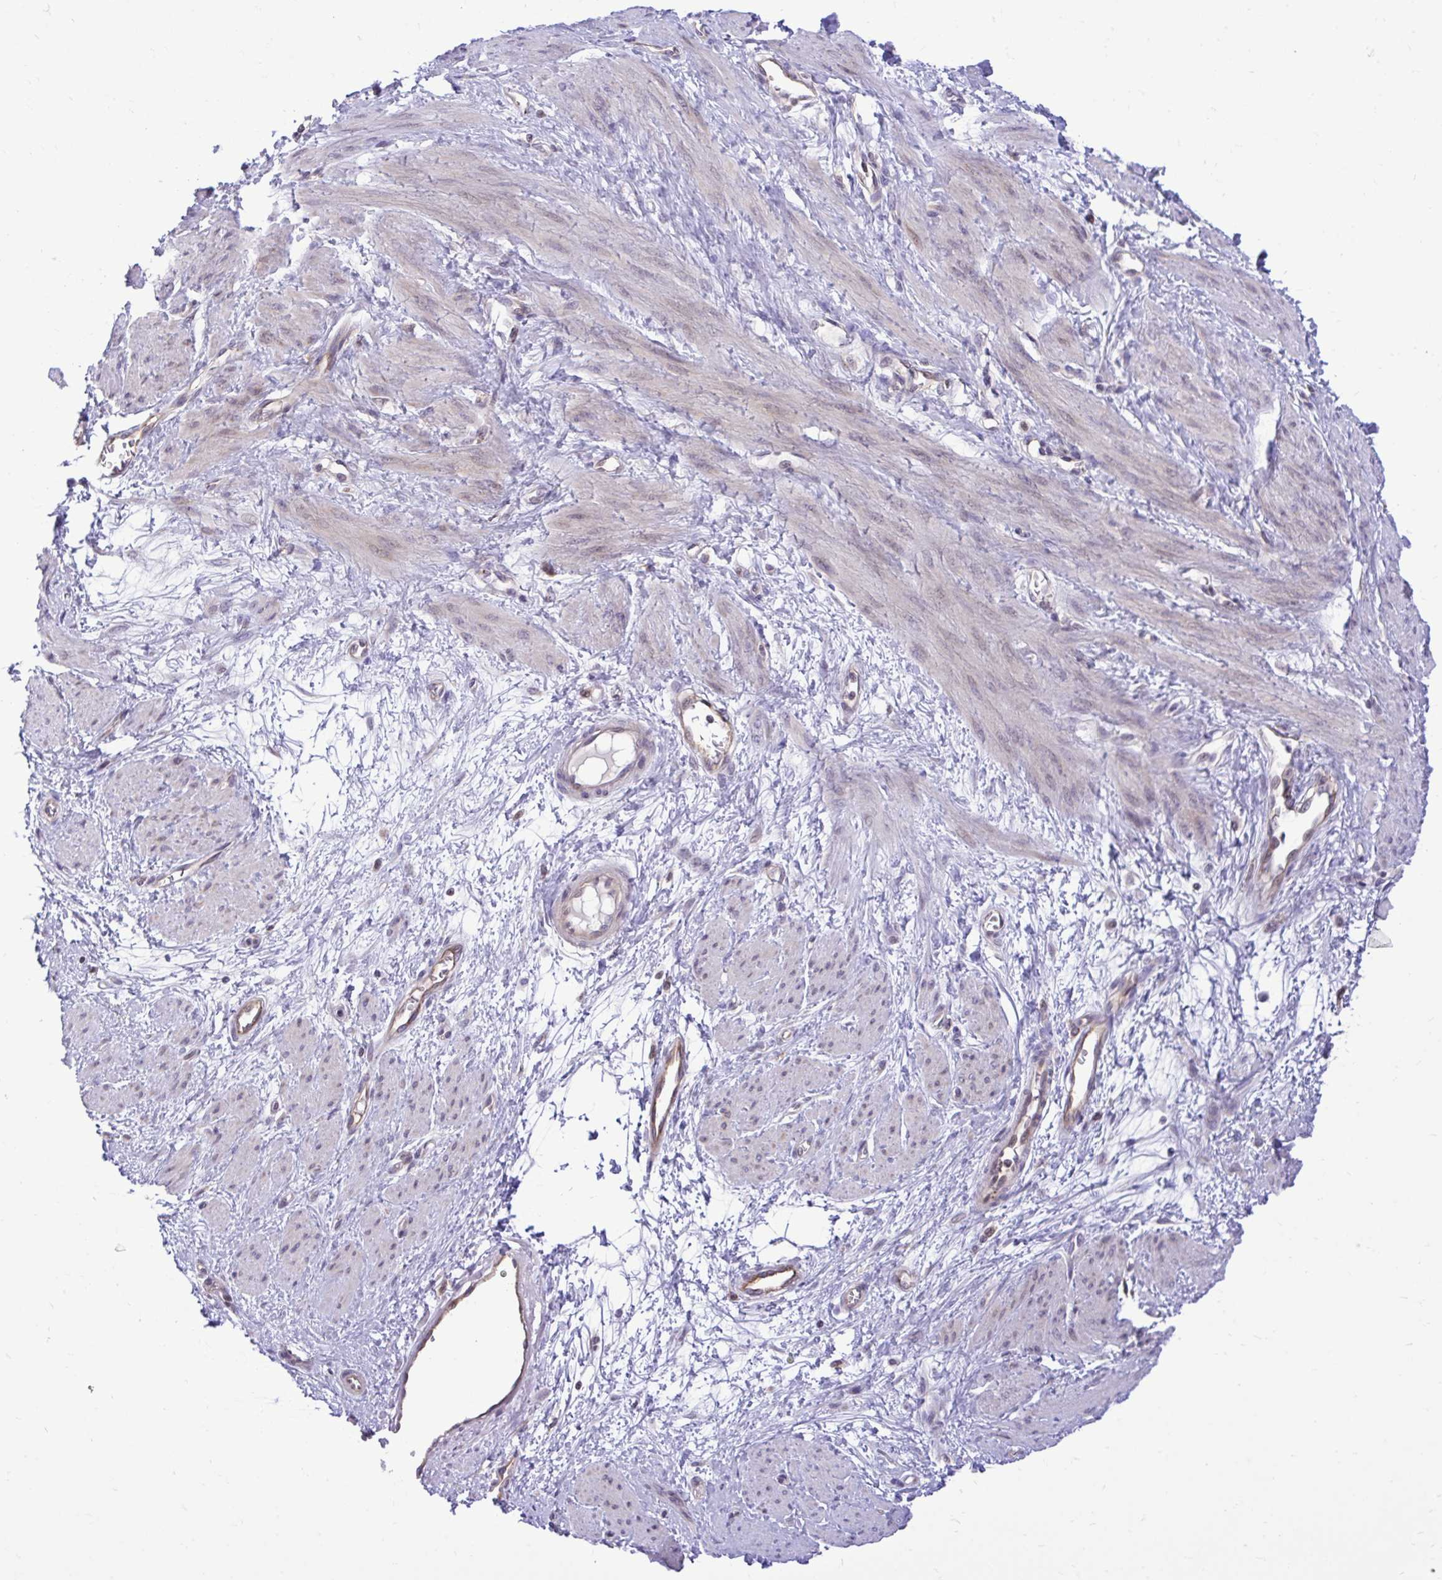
{"staining": {"intensity": "negative", "quantity": "none", "location": "none"}, "tissue": "smooth muscle", "cell_type": "Smooth muscle cells", "image_type": "normal", "snomed": [{"axis": "morphology", "description": "Normal tissue, NOS"}, {"axis": "topography", "description": "Smooth muscle"}, {"axis": "topography", "description": "Uterus"}], "caption": "Smooth muscle stained for a protein using immunohistochemistry (IHC) reveals no expression smooth muscle cells.", "gene": "METTL9", "patient": {"sex": "female", "age": 39}}